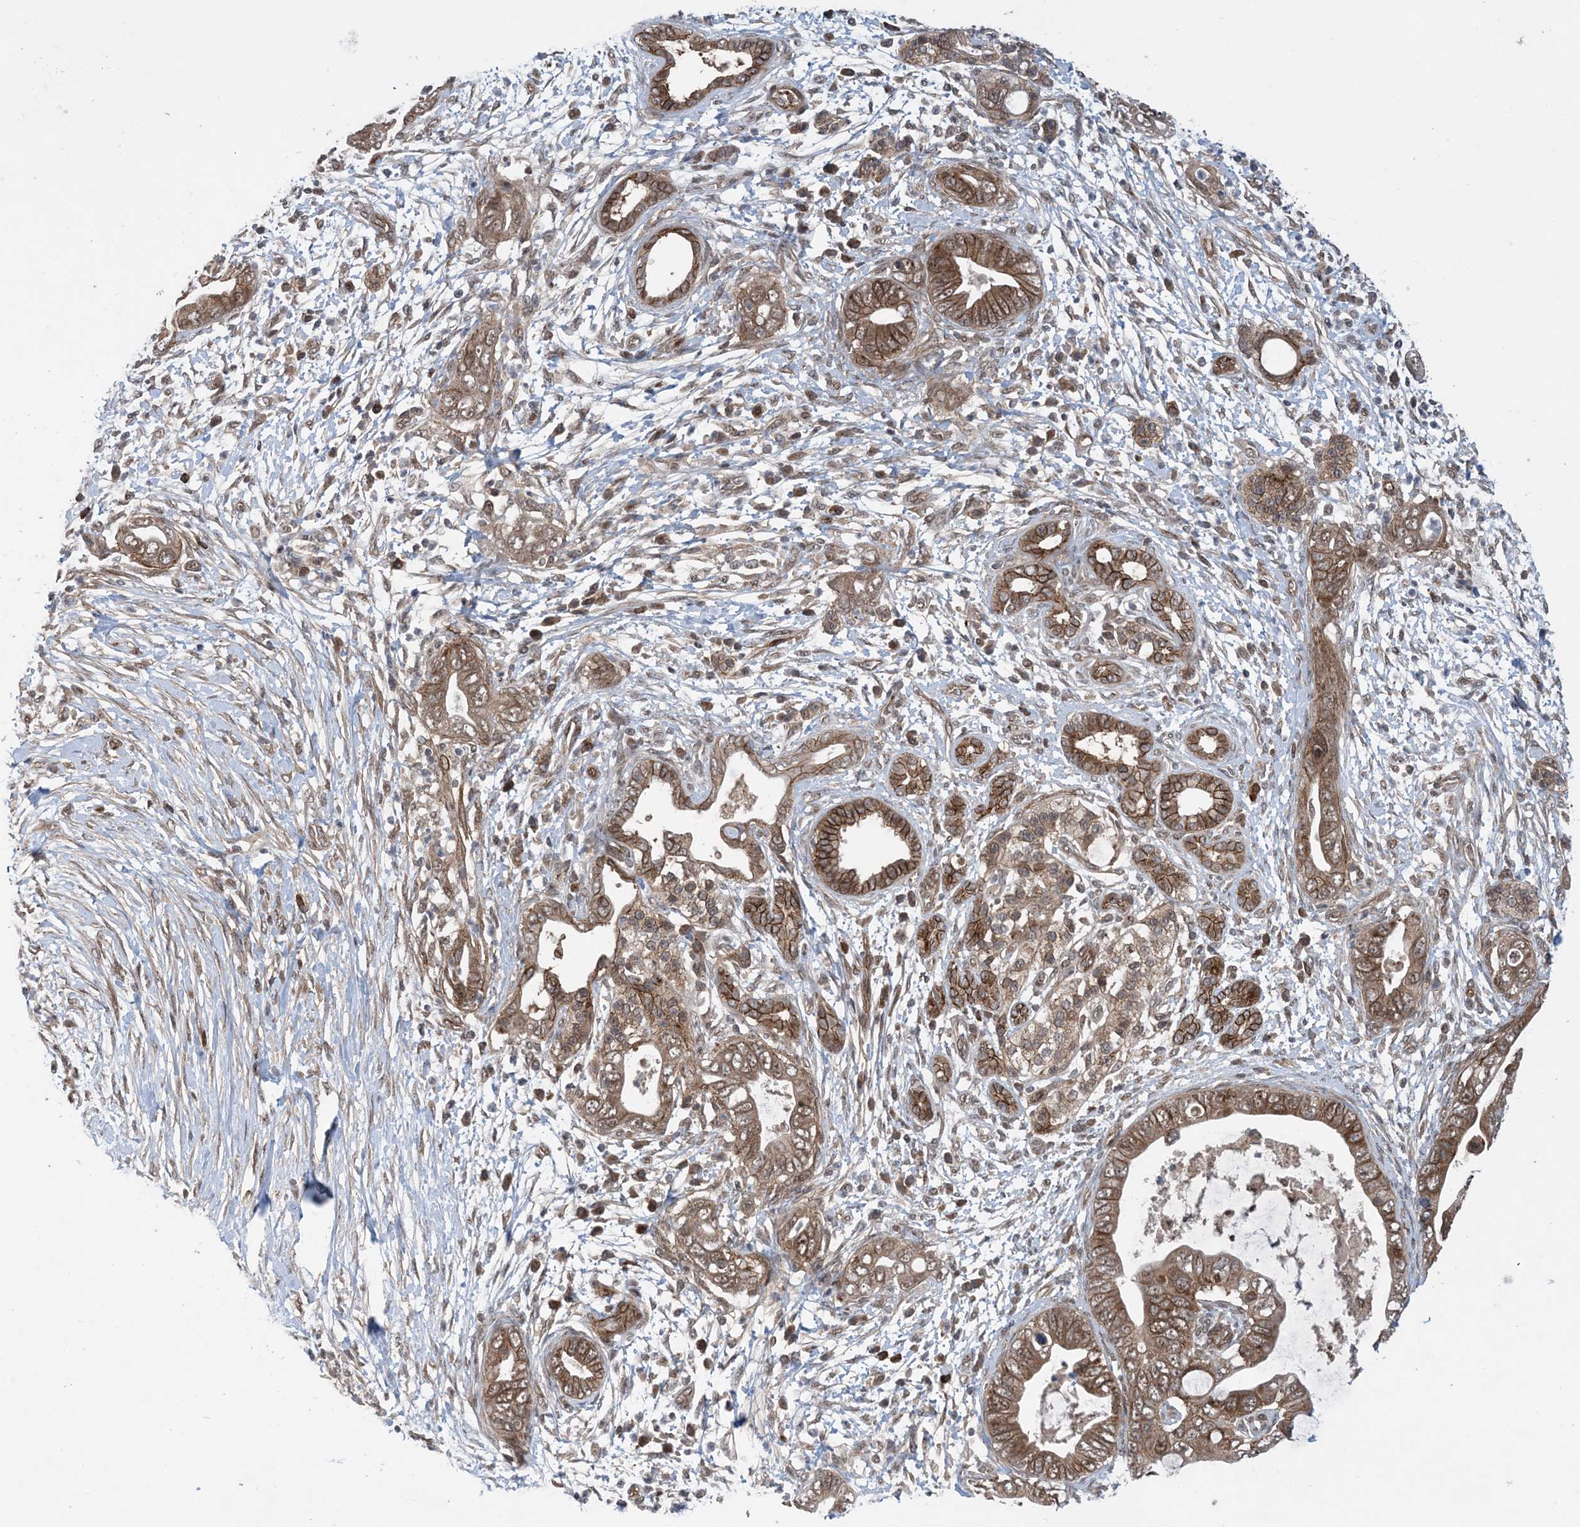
{"staining": {"intensity": "moderate", "quantity": ">75%", "location": "cytoplasmic/membranous"}, "tissue": "pancreatic cancer", "cell_type": "Tumor cells", "image_type": "cancer", "snomed": [{"axis": "morphology", "description": "Adenocarcinoma, NOS"}, {"axis": "topography", "description": "Pancreas"}], "caption": "Immunohistochemical staining of pancreatic cancer (adenocarcinoma) demonstrates moderate cytoplasmic/membranous protein staining in approximately >75% of tumor cells. The protein of interest is shown in brown color, while the nuclei are stained blue.", "gene": "HEMK1", "patient": {"sex": "male", "age": 75}}